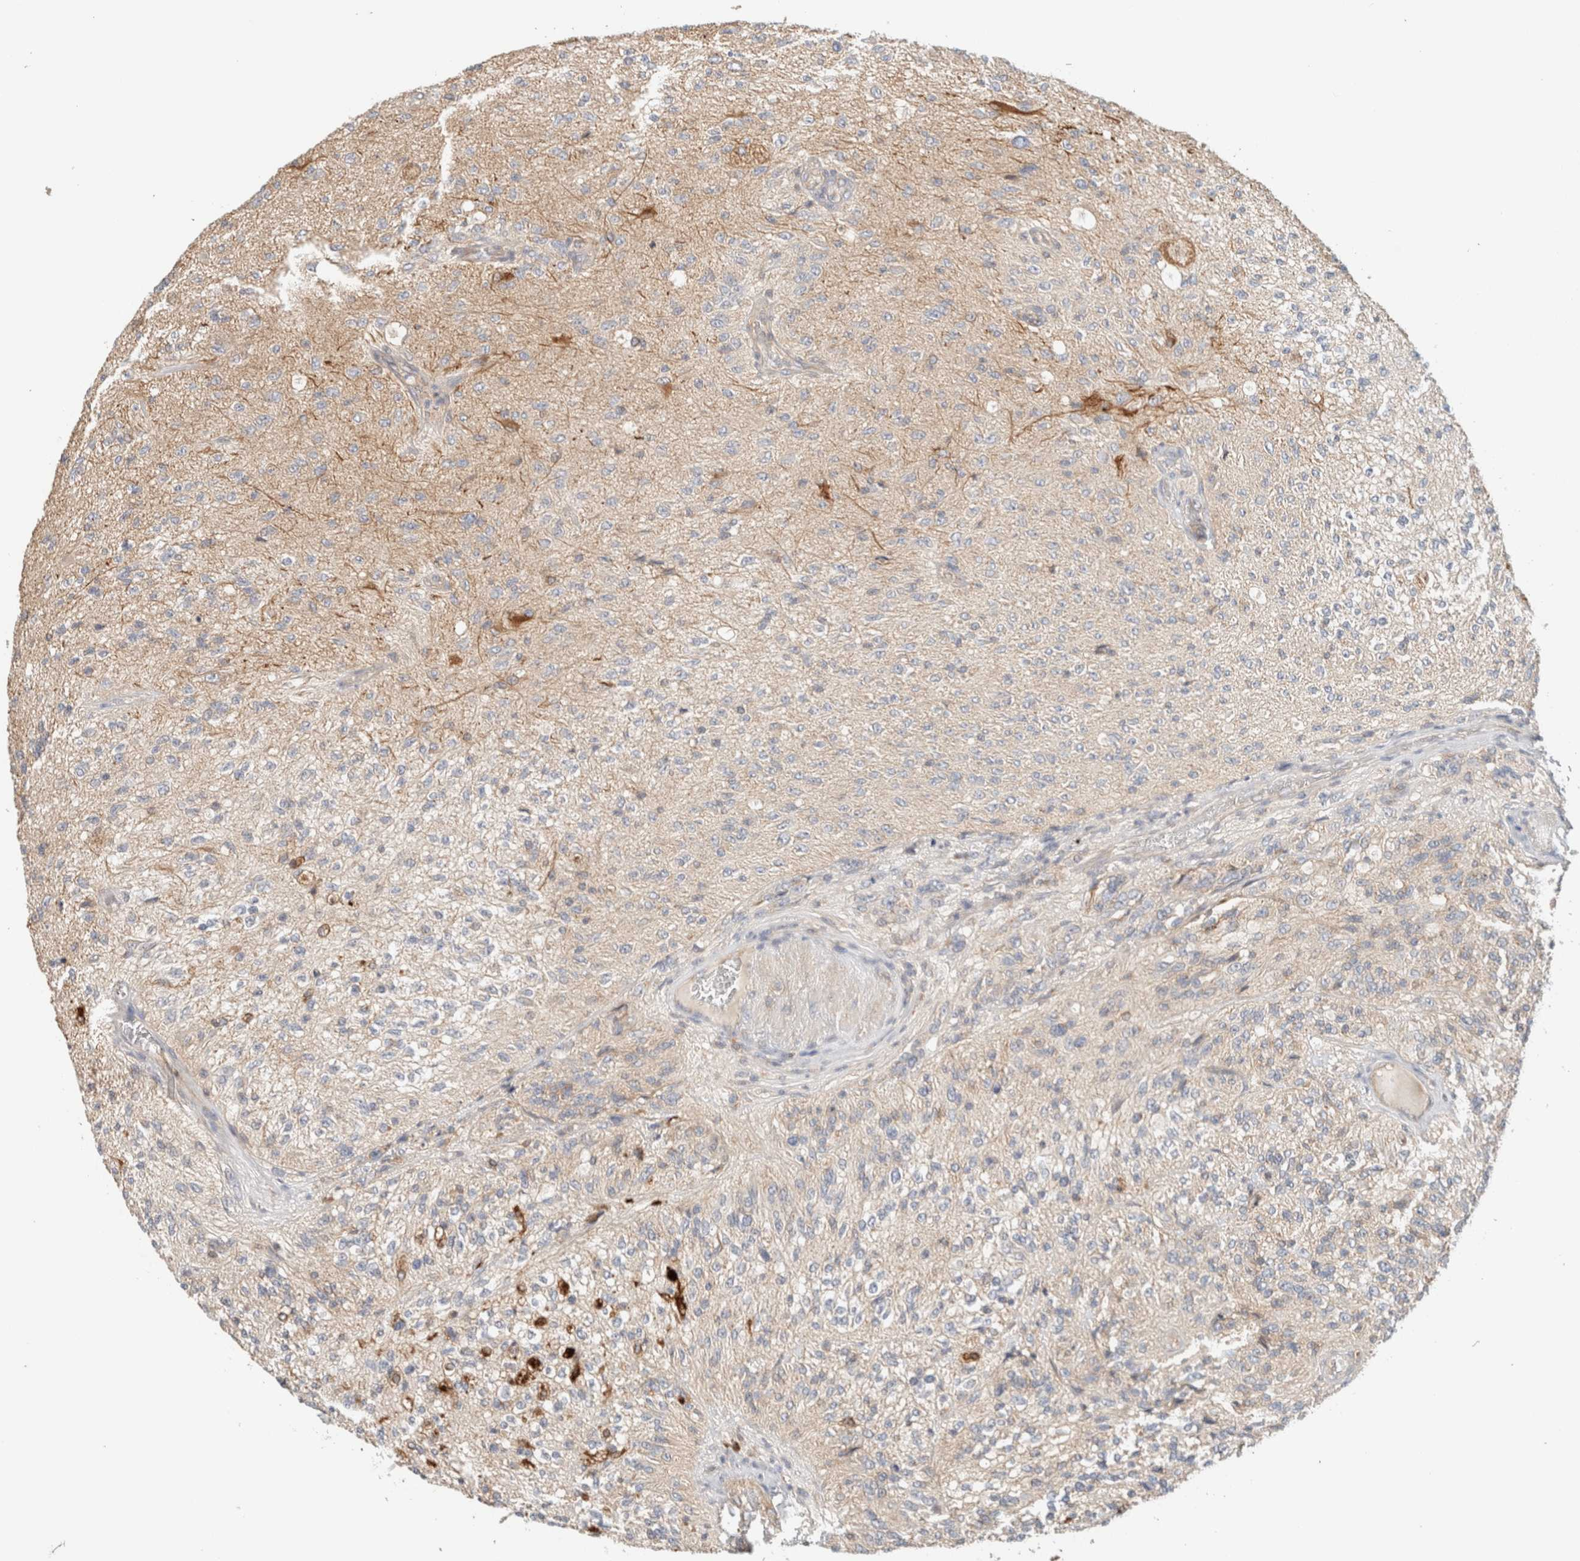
{"staining": {"intensity": "moderate", "quantity": "<25%", "location": "cytoplasmic/membranous"}, "tissue": "glioma", "cell_type": "Tumor cells", "image_type": "cancer", "snomed": [{"axis": "morphology", "description": "Normal tissue, NOS"}, {"axis": "morphology", "description": "Glioma, malignant, High grade"}, {"axis": "topography", "description": "Cerebral cortex"}], "caption": "This micrograph shows immunohistochemistry staining of human glioma, with low moderate cytoplasmic/membranous positivity in approximately <25% of tumor cells.", "gene": "MRM3", "patient": {"sex": "male", "age": 77}}